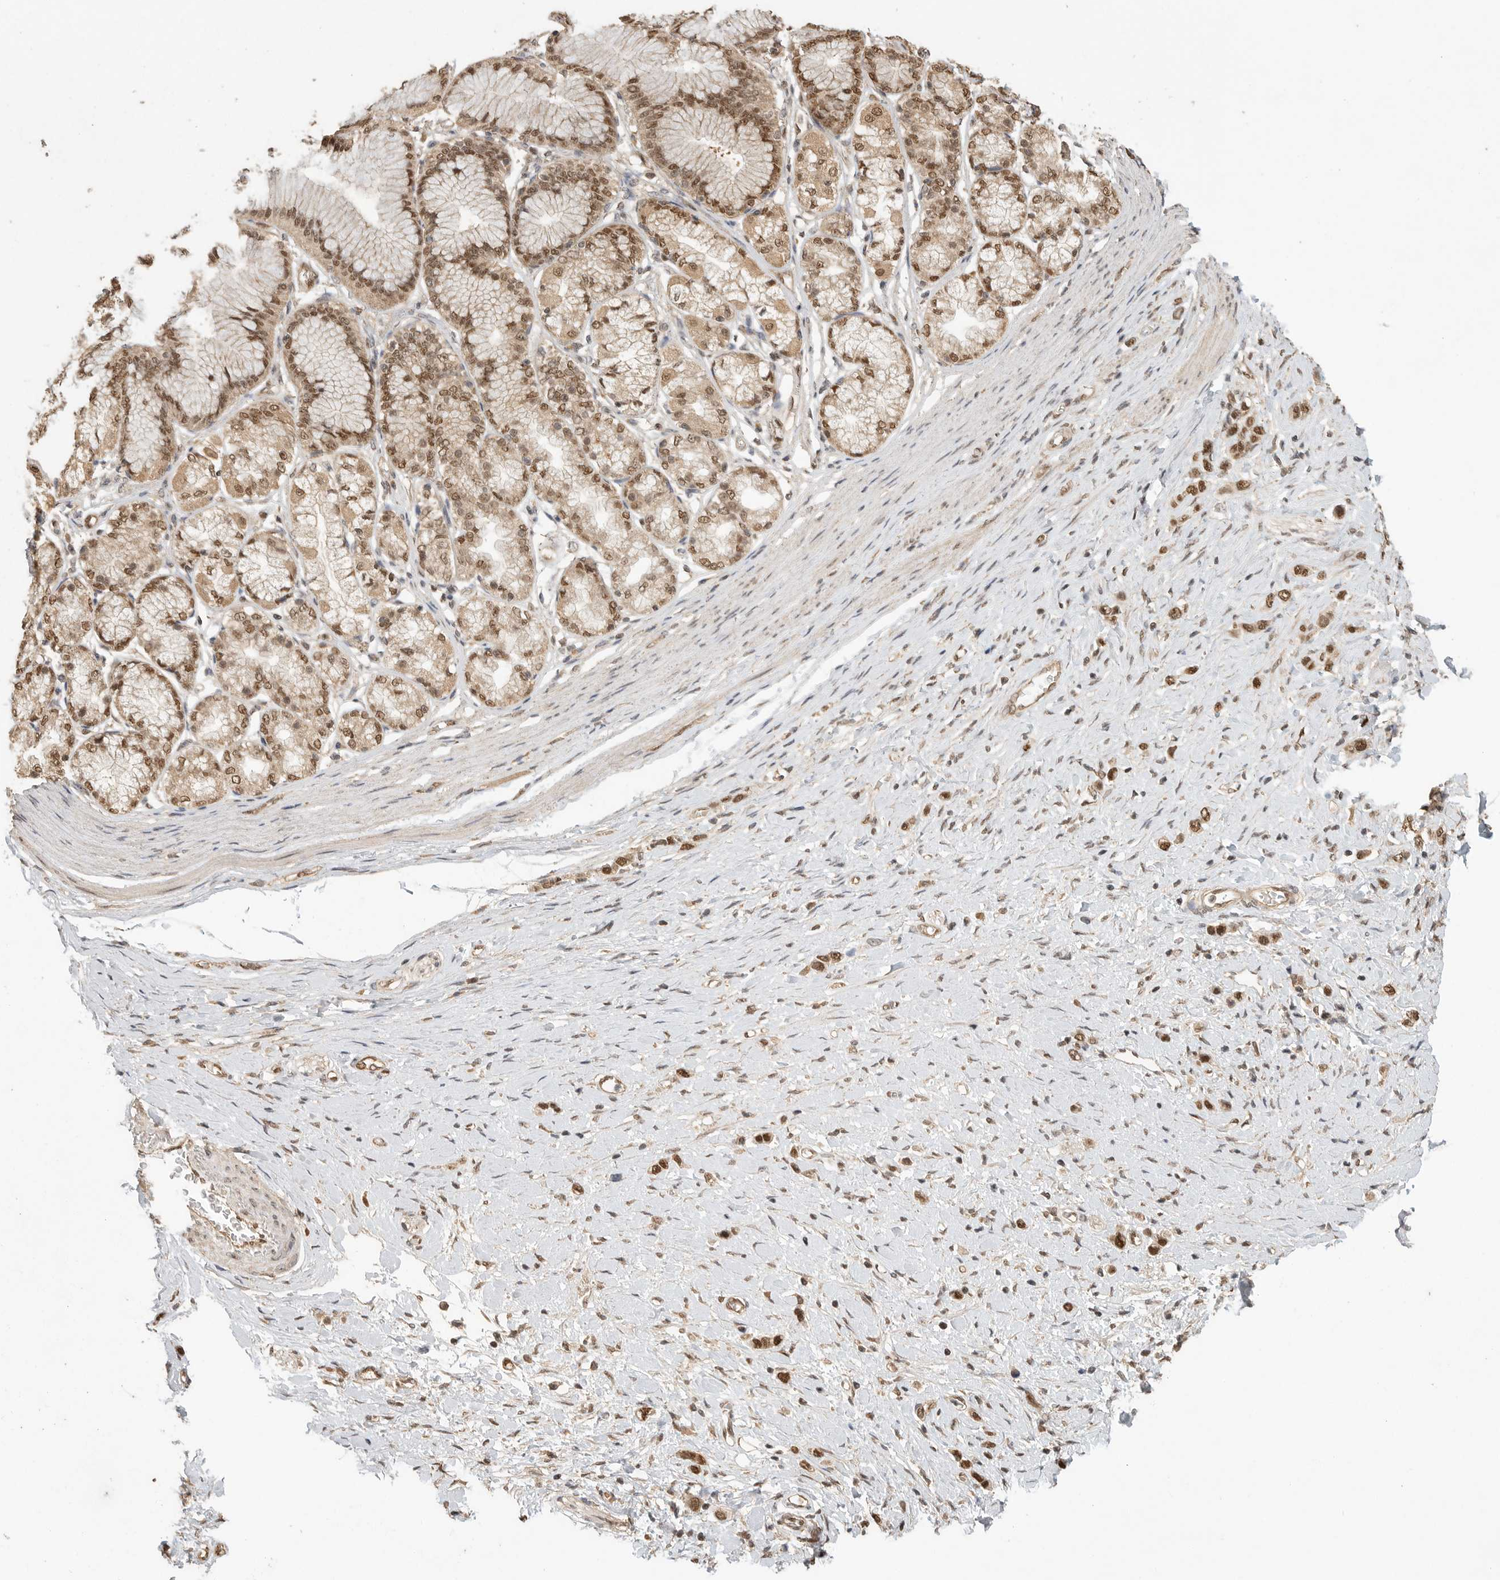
{"staining": {"intensity": "moderate", "quantity": ">75%", "location": "nuclear"}, "tissue": "stomach cancer", "cell_type": "Tumor cells", "image_type": "cancer", "snomed": [{"axis": "morphology", "description": "Adenocarcinoma, NOS"}, {"axis": "topography", "description": "Stomach"}], "caption": "The immunohistochemical stain labels moderate nuclear staining in tumor cells of adenocarcinoma (stomach) tissue. (DAB (3,3'-diaminobenzidine) = brown stain, brightfield microscopy at high magnification).", "gene": "DFFA", "patient": {"sex": "female", "age": 65}}